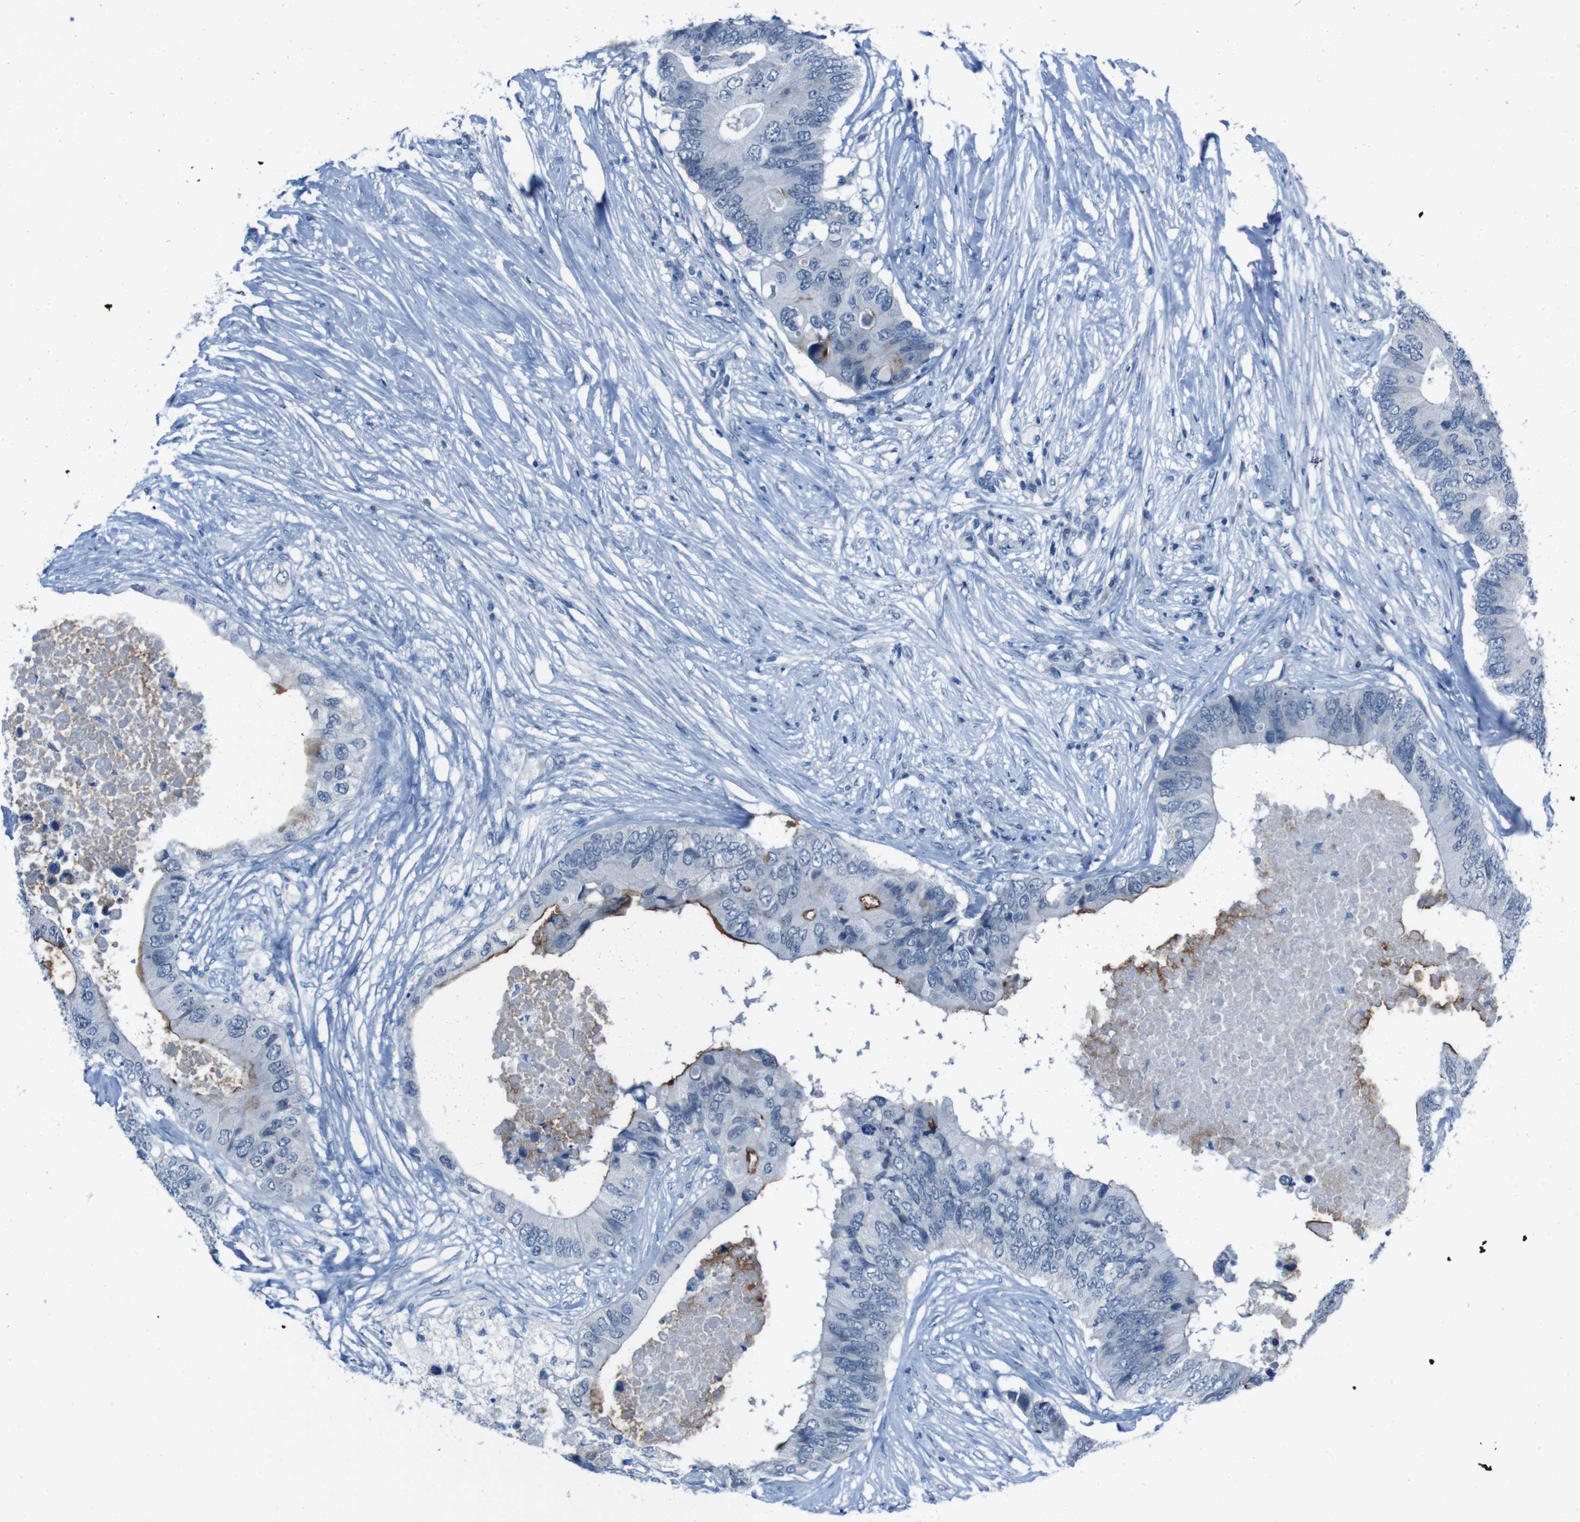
{"staining": {"intensity": "negative", "quantity": "none", "location": "none"}, "tissue": "colorectal cancer", "cell_type": "Tumor cells", "image_type": "cancer", "snomed": [{"axis": "morphology", "description": "Adenocarcinoma, NOS"}, {"axis": "topography", "description": "Colon"}], "caption": "The histopathology image shows no significant expression in tumor cells of colorectal cancer (adenocarcinoma).", "gene": "CDHR2", "patient": {"sex": "male", "age": 71}}